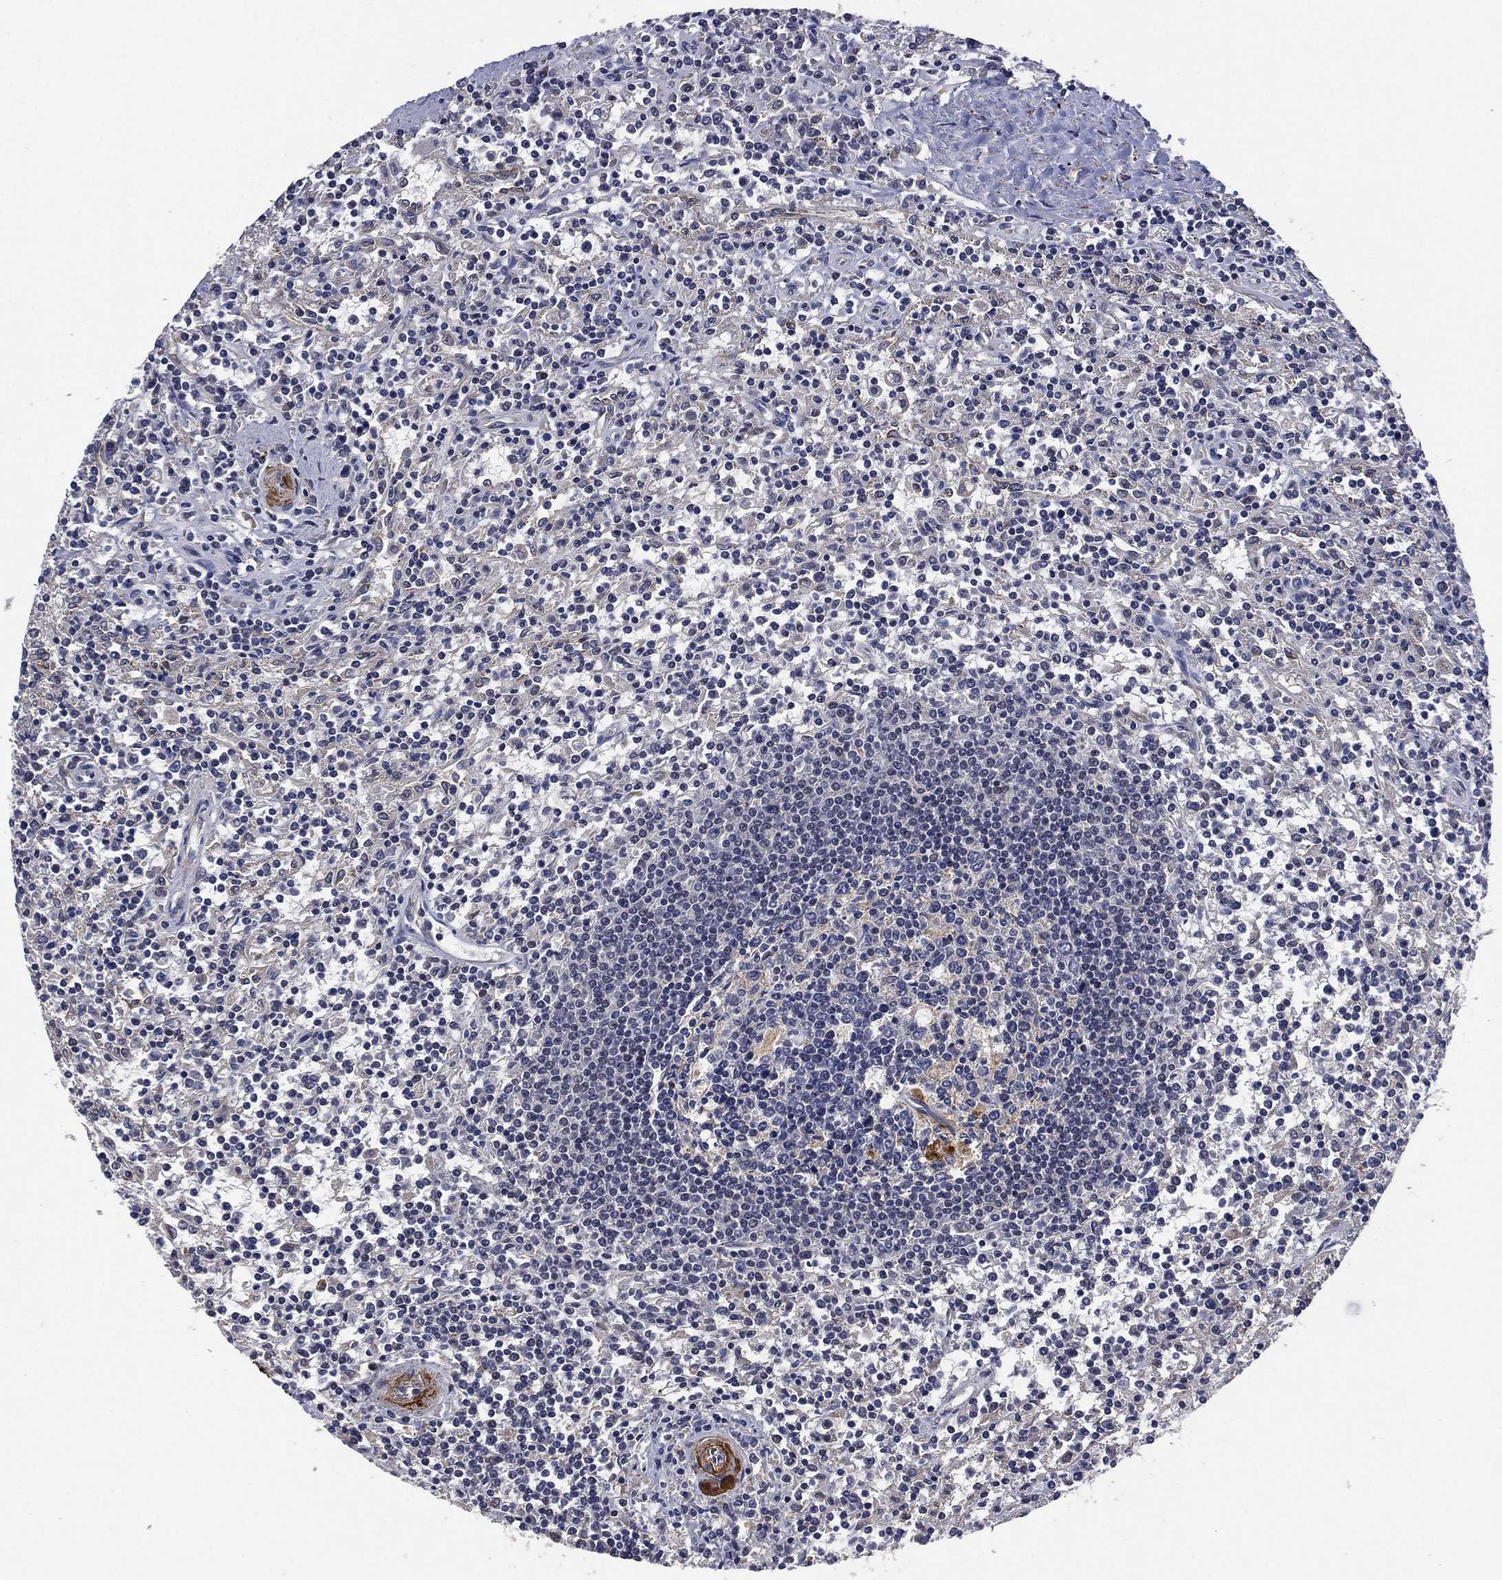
{"staining": {"intensity": "negative", "quantity": "none", "location": "none"}, "tissue": "lymphoma", "cell_type": "Tumor cells", "image_type": "cancer", "snomed": [{"axis": "morphology", "description": "Malignant lymphoma, non-Hodgkin's type, Low grade"}, {"axis": "topography", "description": "Spleen"}], "caption": "This is an immunohistochemistry (IHC) micrograph of human lymphoma. There is no positivity in tumor cells.", "gene": "SELENOO", "patient": {"sex": "male", "age": 62}}